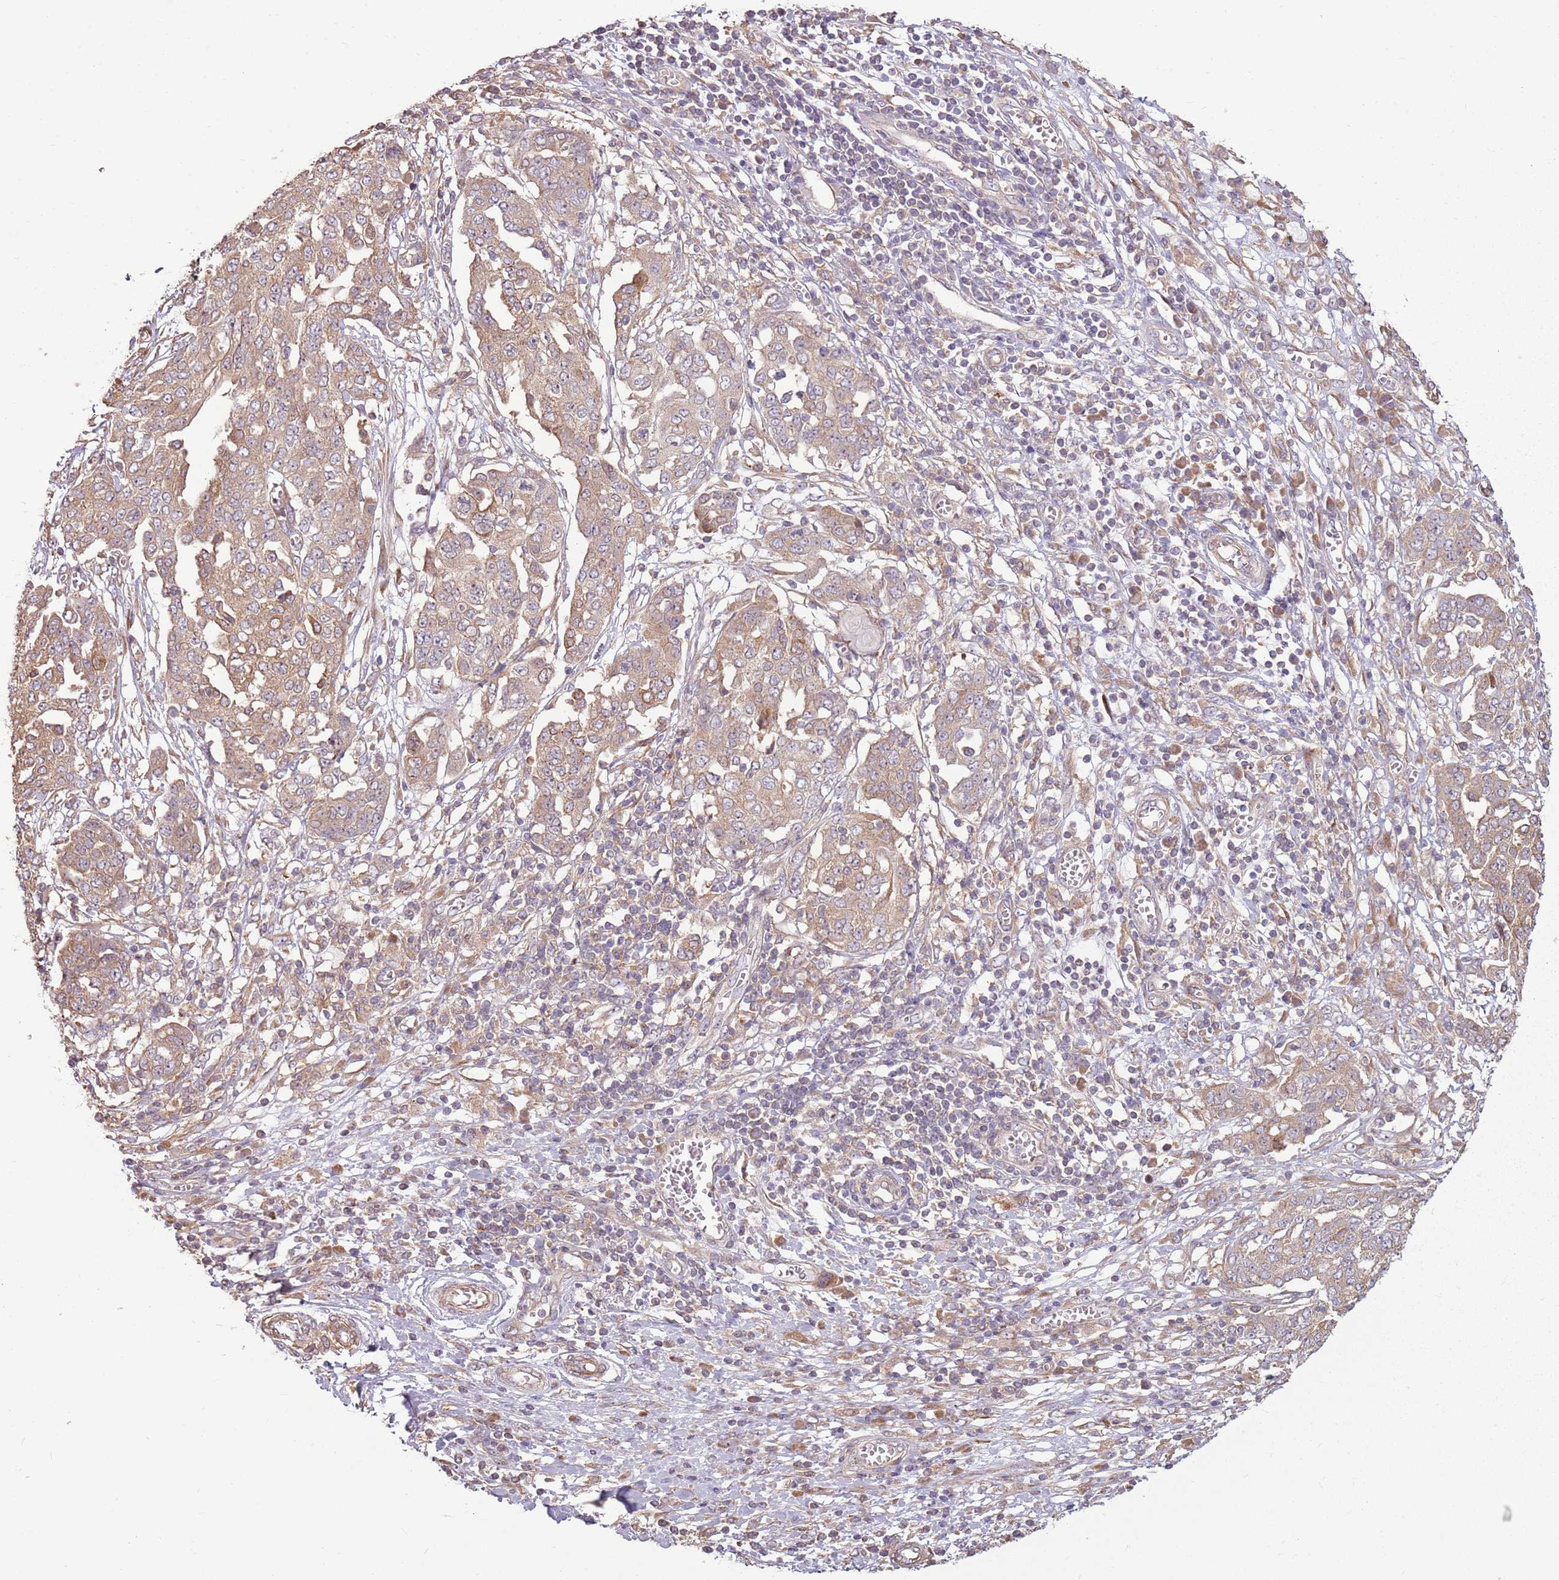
{"staining": {"intensity": "moderate", "quantity": "25%-75%", "location": "cytoplasmic/membranous"}, "tissue": "ovarian cancer", "cell_type": "Tumor cells", "image_type": "cancer", "snomed": [{"axis": "morphology", "description": "Cystadenocarcinoma, serous, NOS"}, {"axis": "topography", "description": "Soft tissue"}, {"axis": "topography", "description": "Ovary"}], "caption": "Protein positivity by immunohistochemistry (IHC) demonstrates moderate cytoplasmic/membranous expression in about 25%-75% of tumor cells in ovarian cancer.", "gene": "RPL21", "patient": {"sex": "female", "age": 57}}